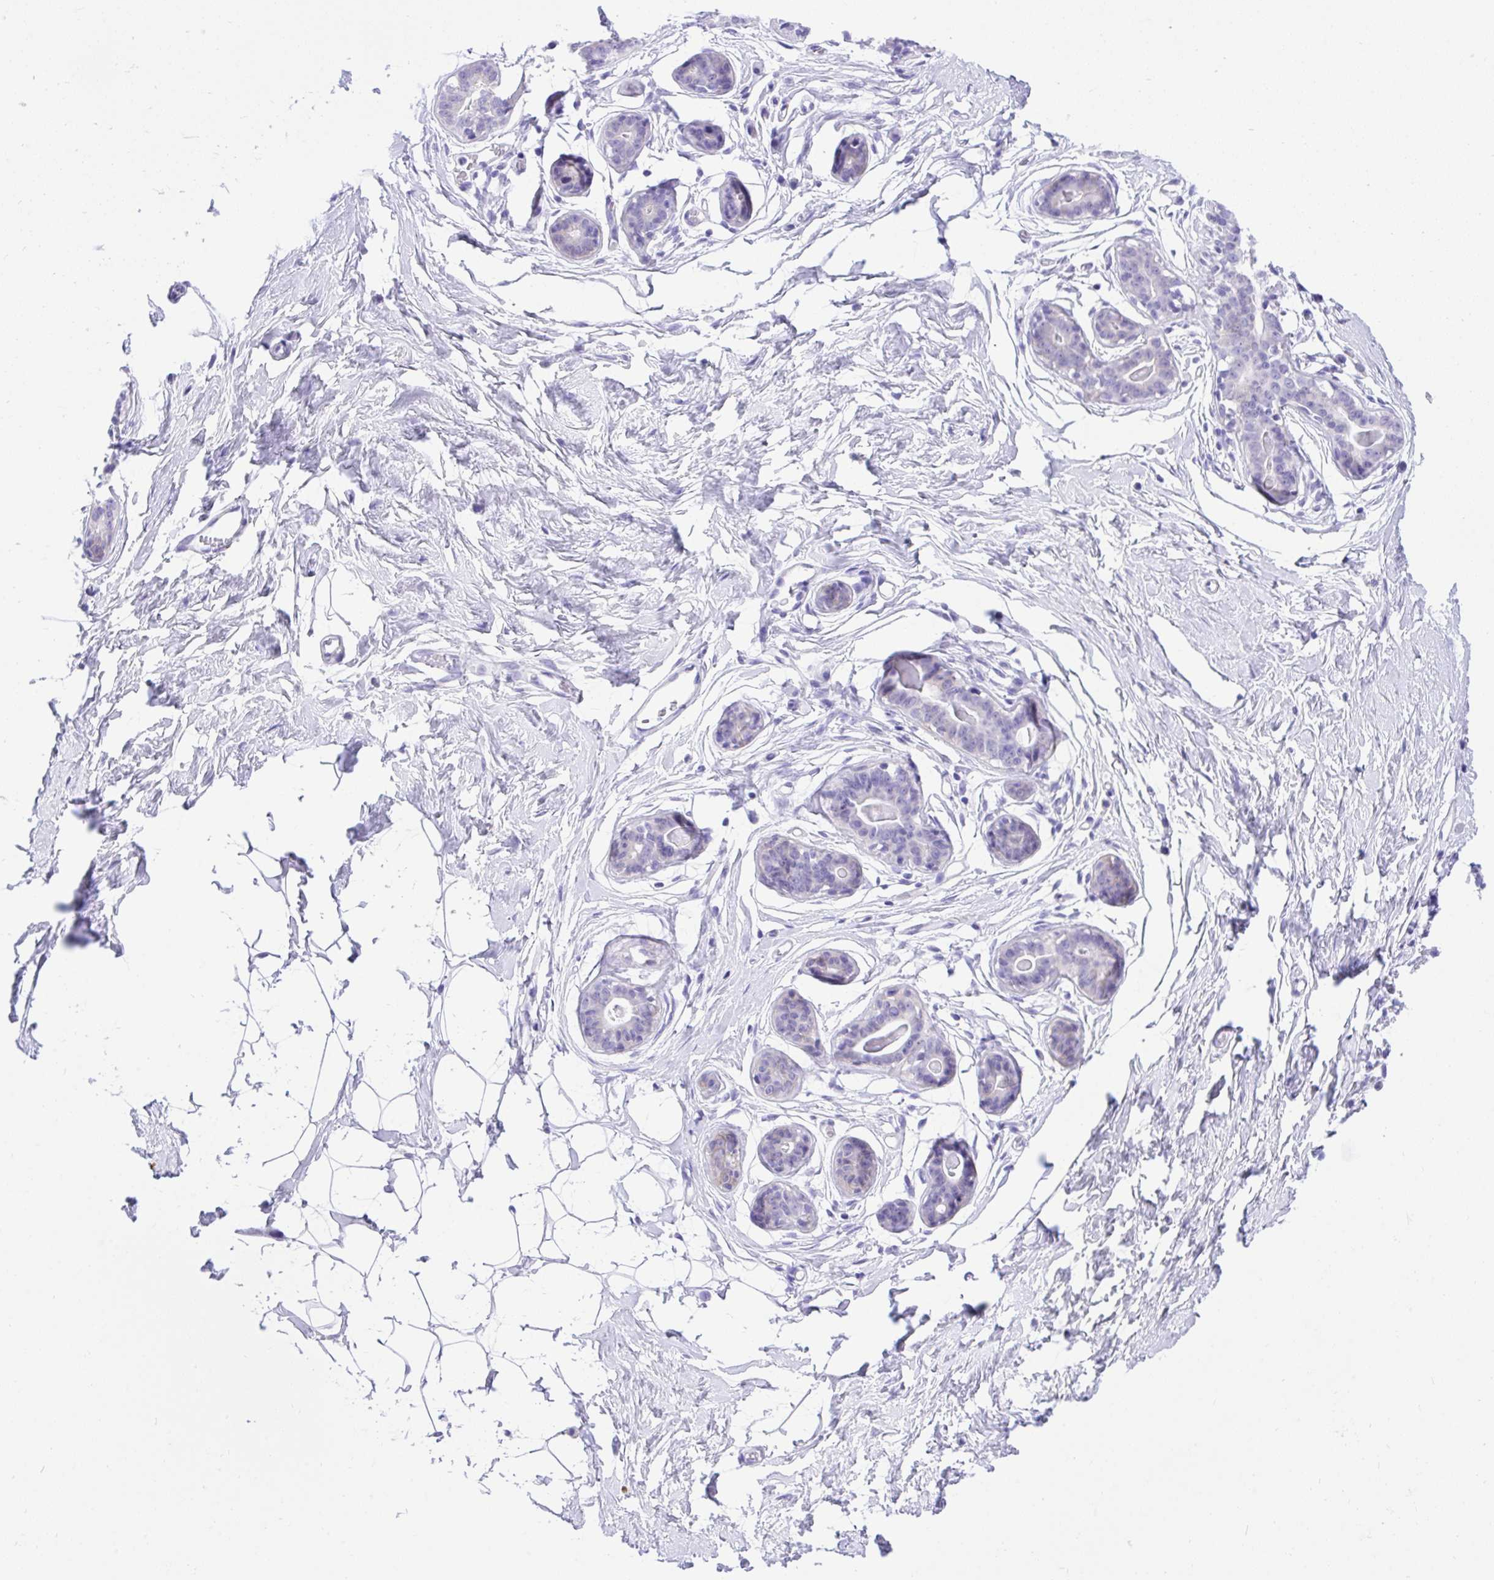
{"staining": {"intensity": "negative", "quantity": "none", "location": "none"}, "tissue": "breast", "cell_type": "Adipocytes", "image_type": "normal", "snomed": [{"axis": "morphology", "description": "Normal tissue, NOS"}, {"axis": "topography", "description": "Breast"}], "caption": "IHC photomicrograph of benign breast stained for a protein (brown), which exhibits no positivity in adipocytes.", "gene": "KCNN4", "patient": {"sex": "female", "age": 45}}